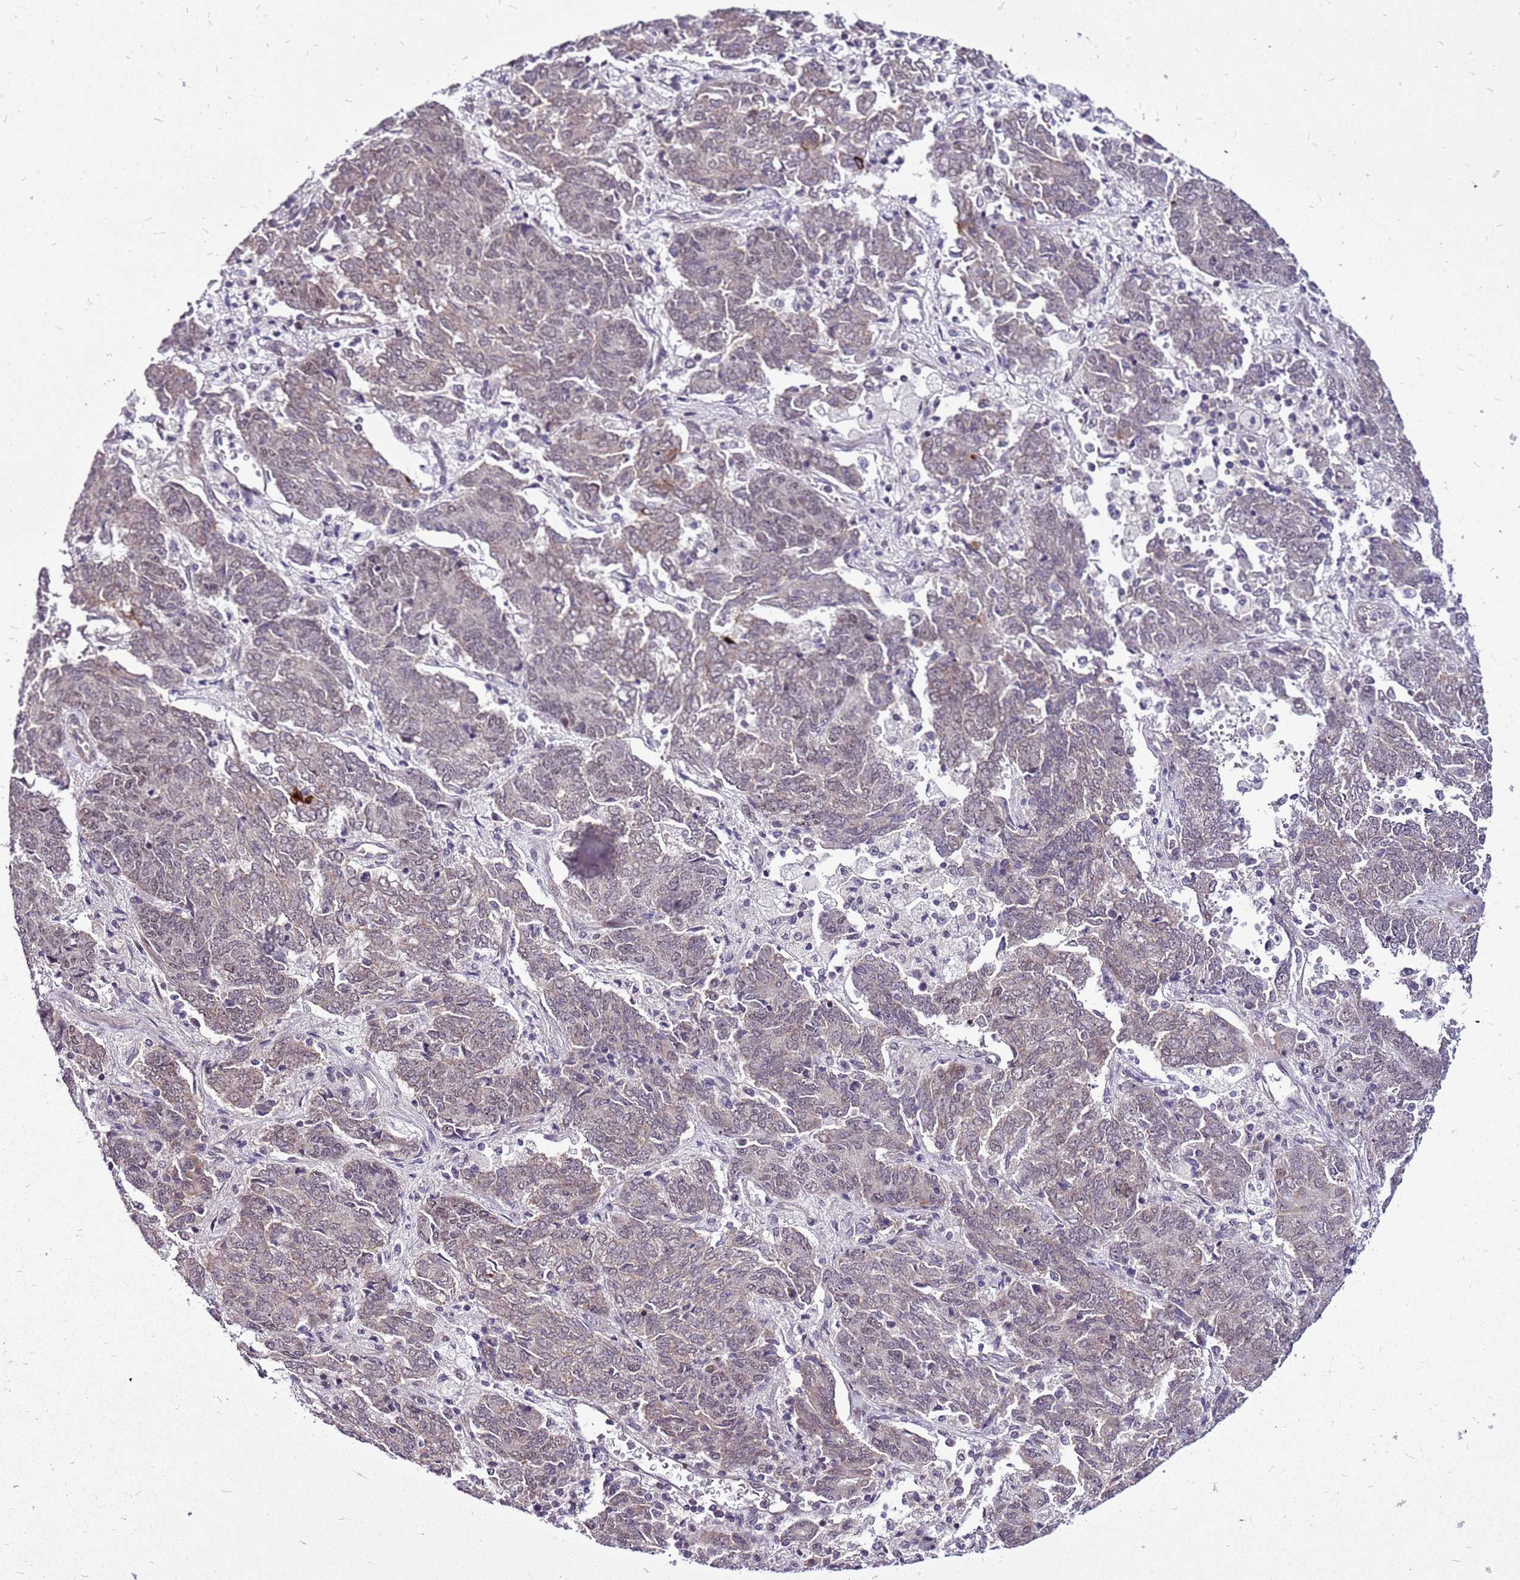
{"staining": {"intensity": "weak", "quantity": "25%-75%", "location": "cytoplasmic/membranous,nuclear"}, "tissue": "endometrial cancer", "cell_type": "Tumor cells", "image_type": "cancer", "snomed": [{"axis": "morphology", "description": "Adenocarcinoma, NOS"}, {"axis": "topography", "description": "Endometrium"}], "caption": "Human adenocarcinoma (endometrial) stained for a protein (brown) reveals weak cytoplasmic/membranous and nuclear positive staining in about 25%-75% of tumor cells.", "gene": "CCDC166", "patient": {"sex": "female", "age": 80}}